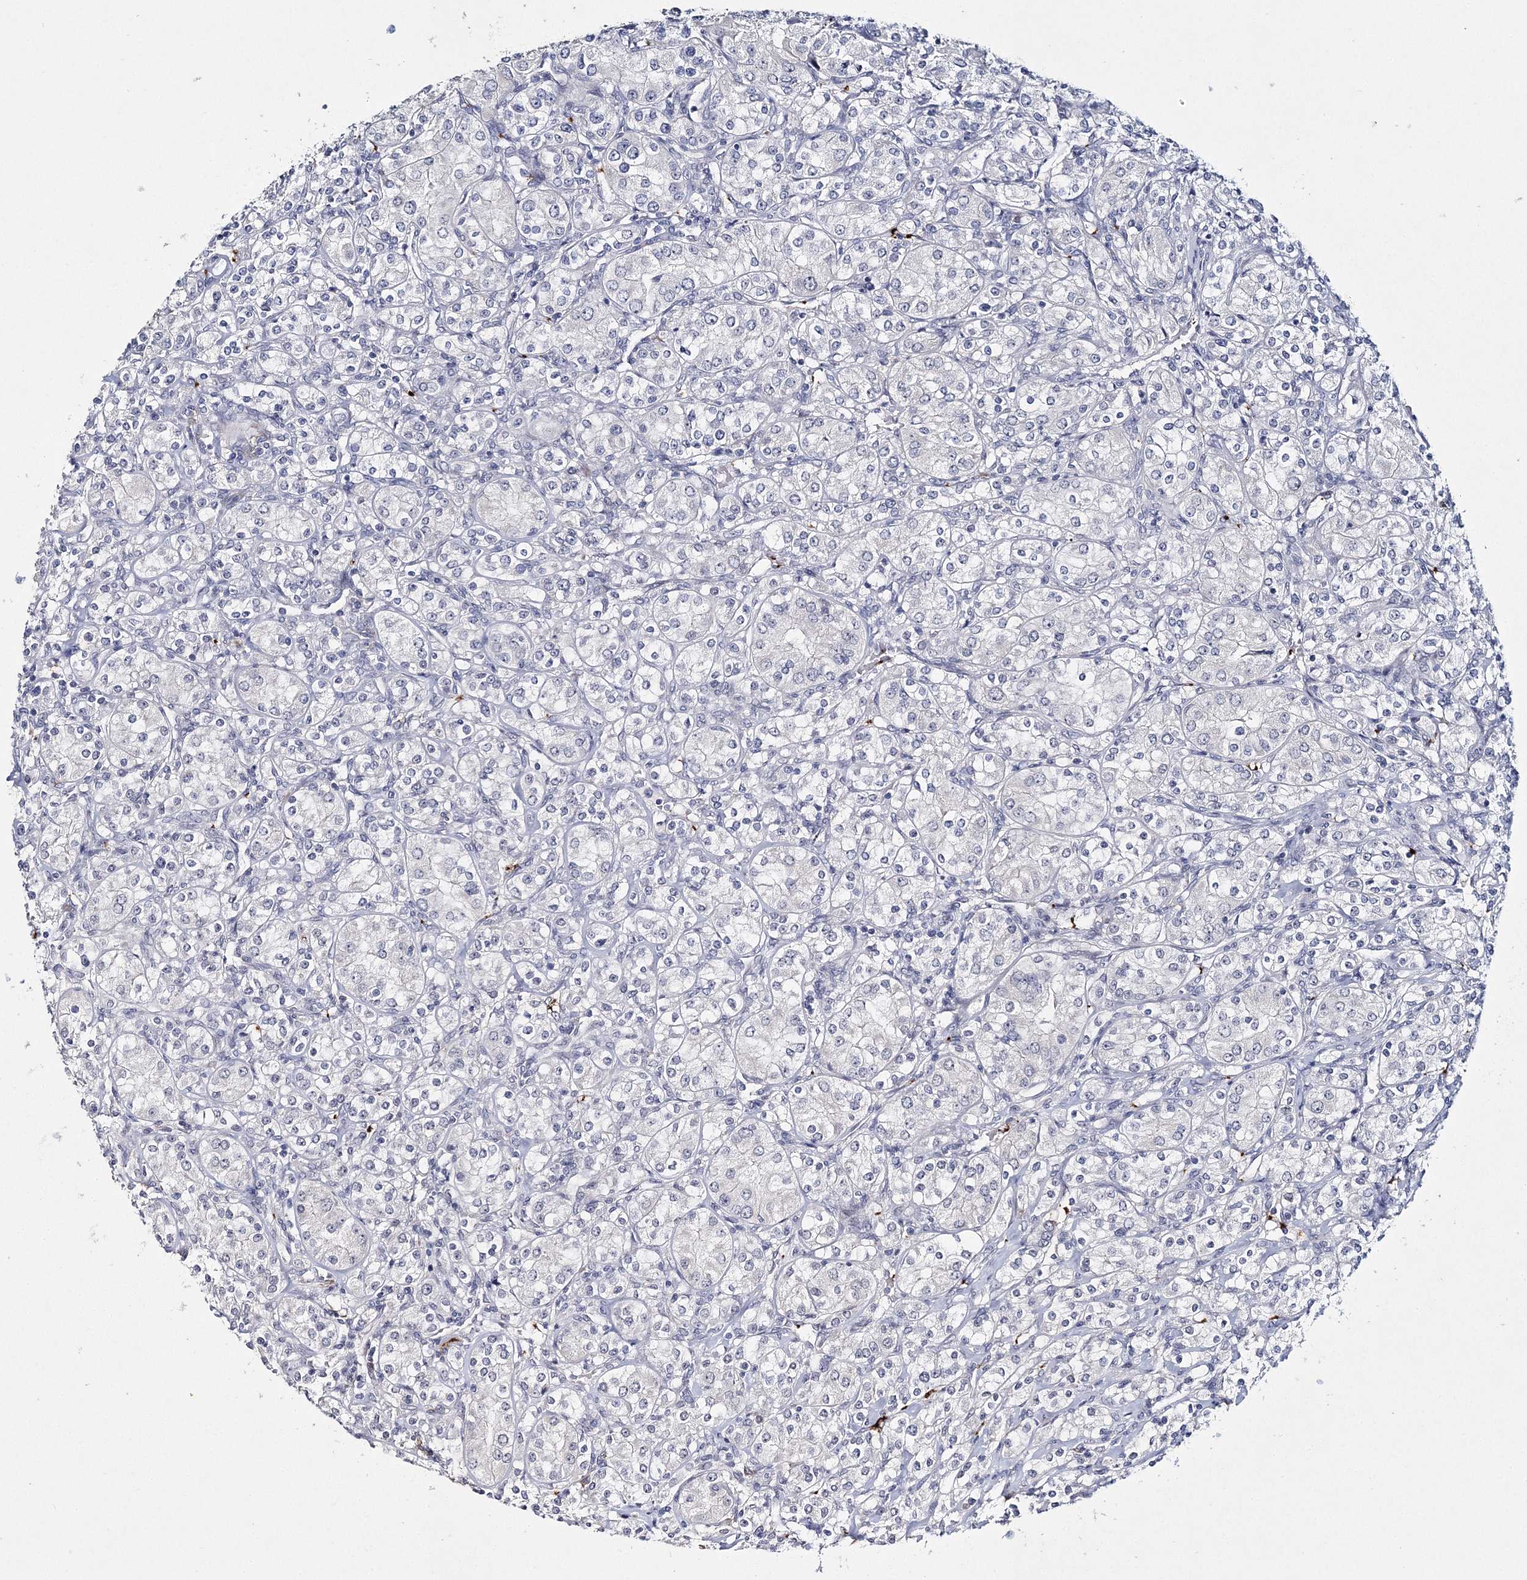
{"staining": {"intensity": "negative", "quantity": "none", "location": "none"}, "tissue": "renal cancer", "cell_type": "Tumor cells", "image_type": "cancer", "snomed": [{"axis": "morphology", "description": "Adenocarcinoma, NOS"}, {"axis": "topography", "description": "Kidney"}], "caption": "IHC of human adenocarcinoma (renal) displays no staining in tumor cells. Brightfield microscopy of immunohistochemistry stained with DAB (3,3'-diaminobenzidine) (brown) and hematoxylin (blue), captured at high magnification.", "gene": "MYOZ2", "patient": {"sex": "male", "age": 77}}